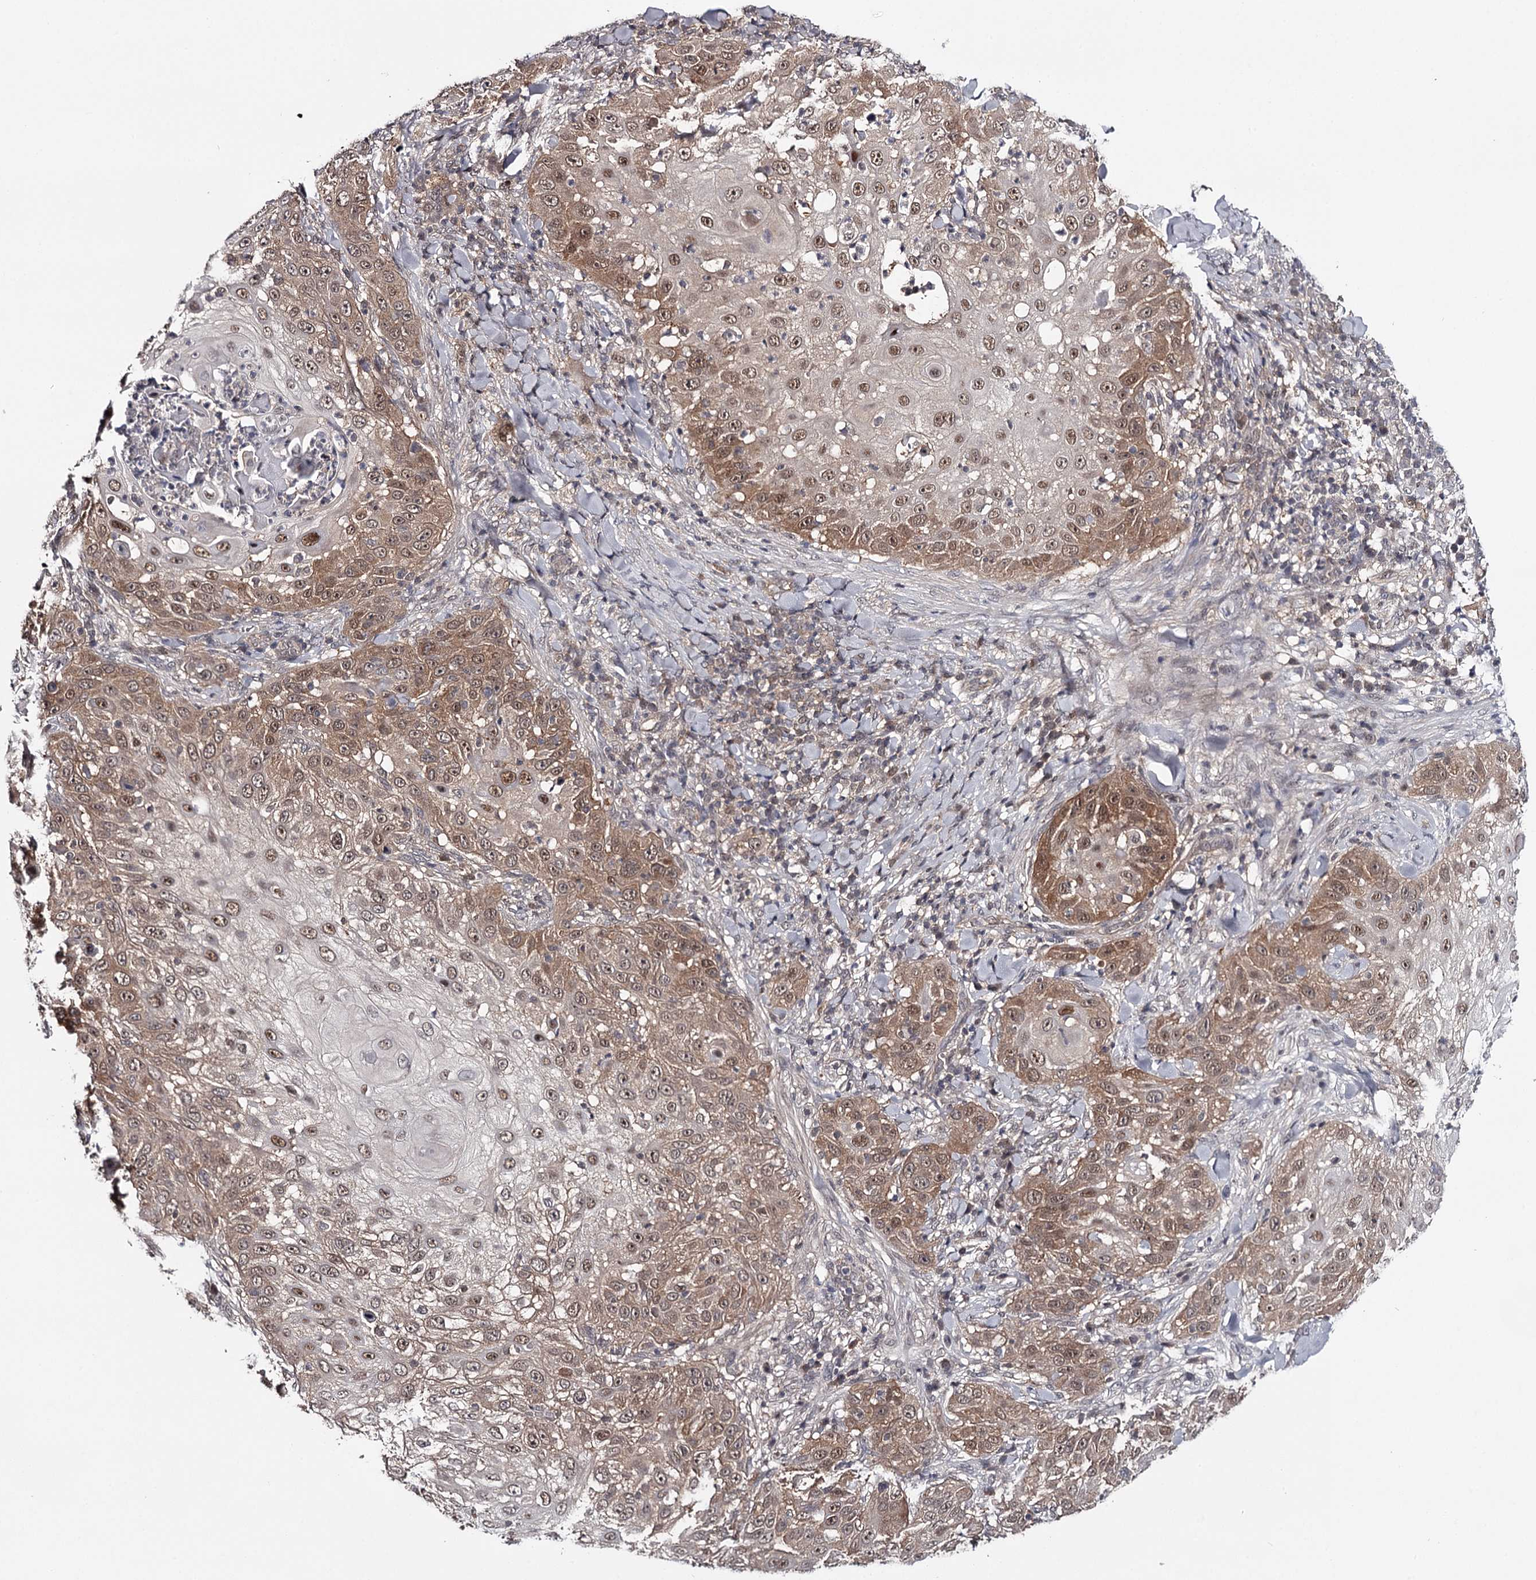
{"staining": {"intensity": "moderate", "quantity": "25%-75%", "location": "cytoplasmic/membranous,nuclear"}, "tissue": "skin cancer", "cell_type": "Tumor cells", "image_type": "cancer", "snomed": [{"axis": "morphology", "description": "Squamous cell carcinoma, NOS"}, {"axis": "topography", "description": "Skin"}], "caption": "This is an image of immunohistochemistry staining of skin cancer, which shows moderate positivity in the cytoplasmic/membranous and nuclear of tumor cells.", "gene": "GTSF1", "patient": {"sex": "female", "age": 44}}